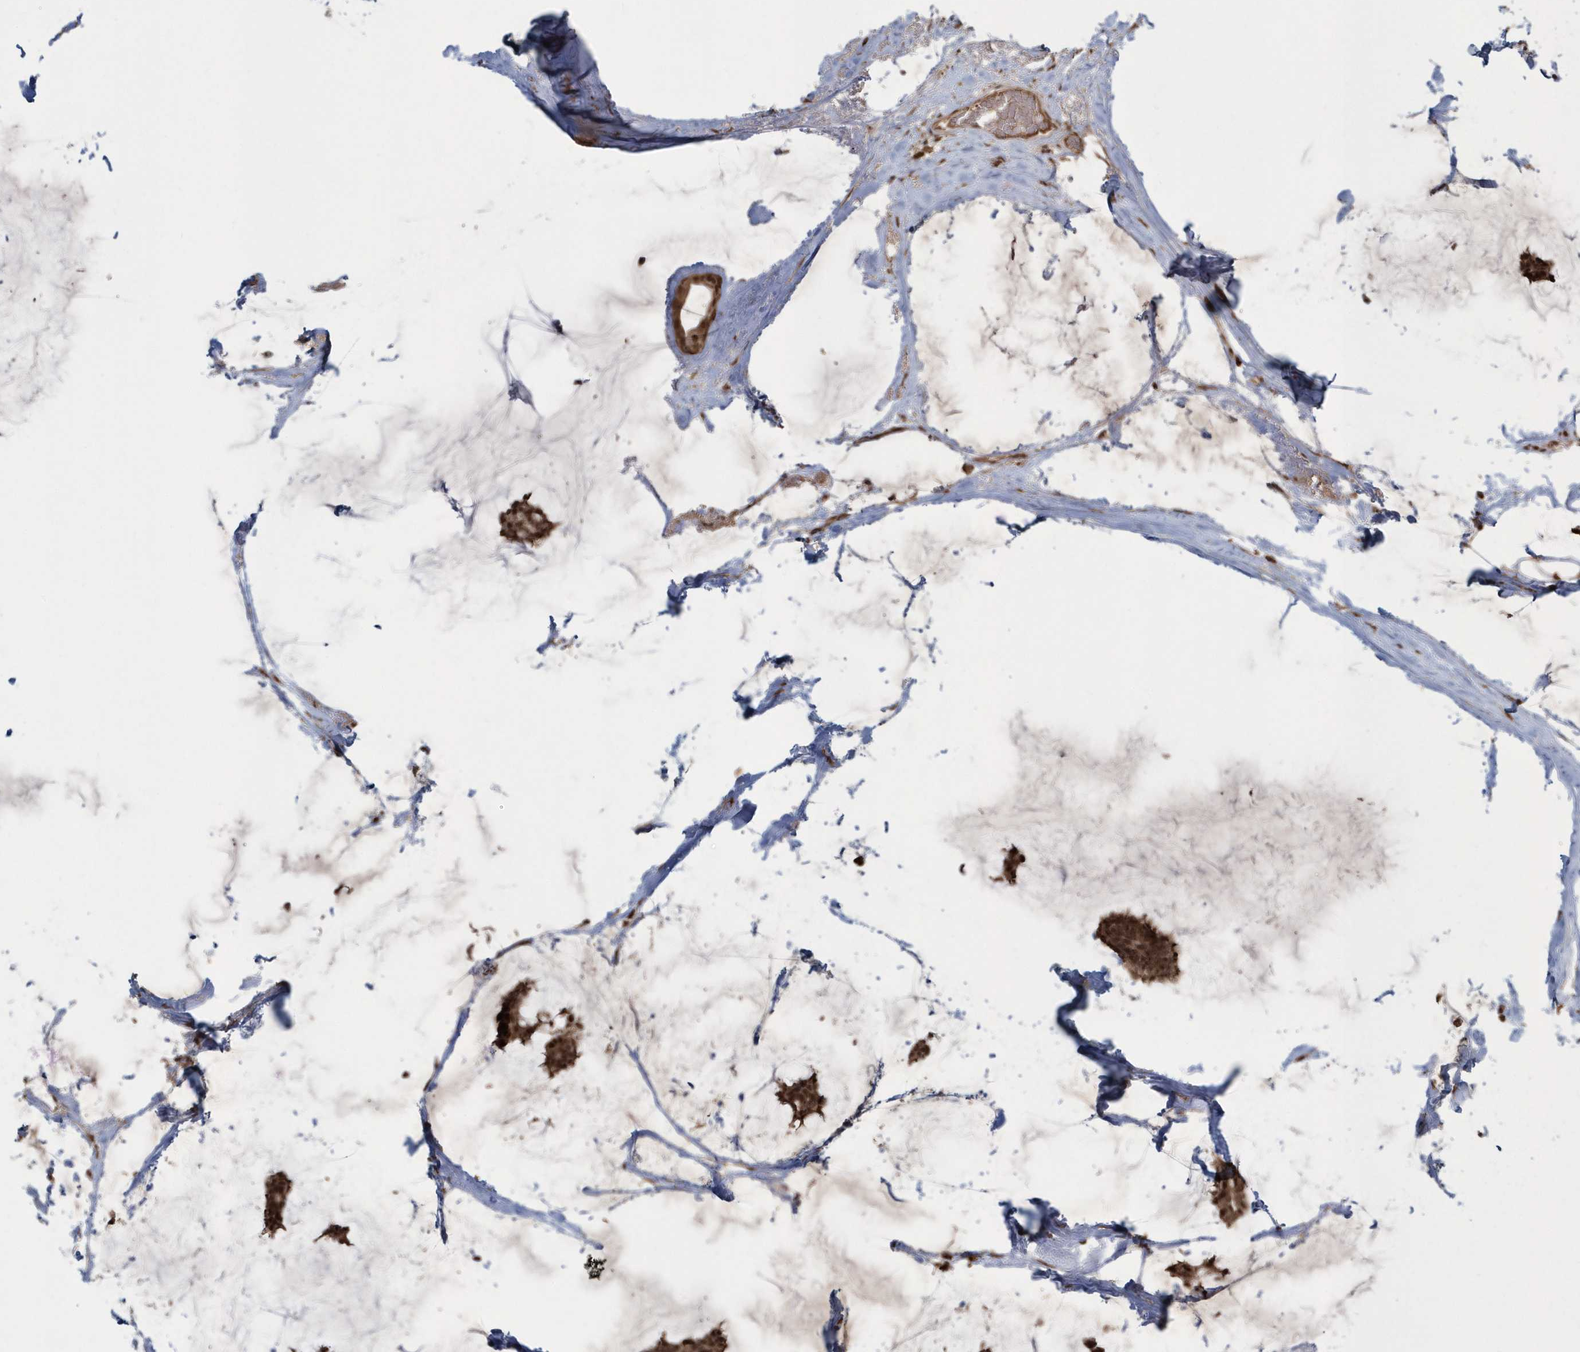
{"staining": {"intensity": "moderate", "quantity": ">75%", "location": "cytoplasmic/membranous,nuclear"}, "tissue": "breast cancer", "cell_type": "Tumor cells", "image_type": "cancer", "snomed": [{"axis": "morphology", "description": "Duct carcinoma"}, {"axis": "topography", "description": "Breast"}], "caption": "Protein staining by immunohistochemistry reveals moderate cytoplasmic/membranous and nuclear expression in about >75% of tumor cells in breast cancer.", "gene": "EPB41L4A", "patient": {"sex": "female", "age": 93}}